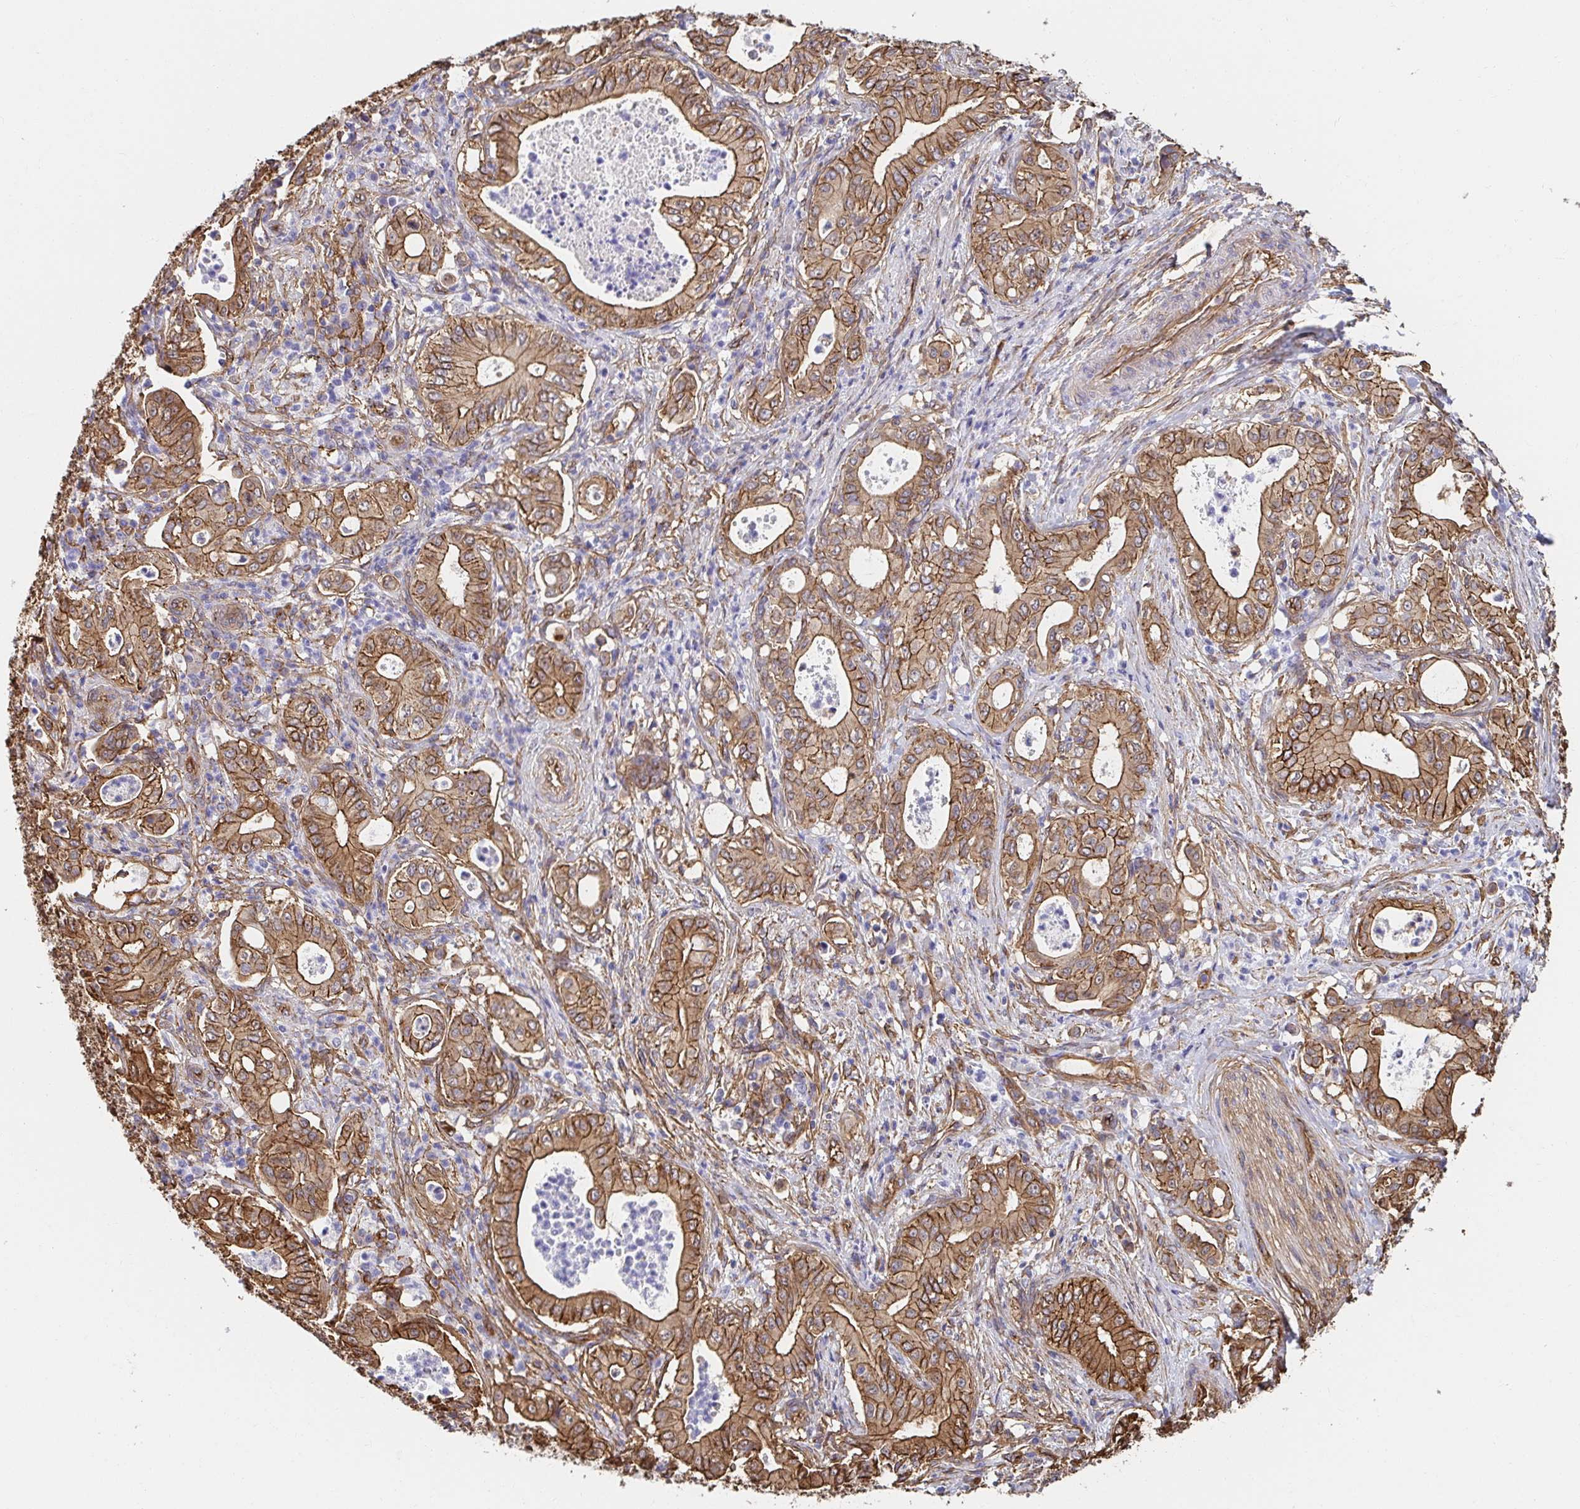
{"staining": {"intensity": "moderate", "quantity": ">75%", "location": "cytoplasmic/membranous"}, "tissue": "pancreatic cancer", "cell_type": "Tumor cells", "image_type": "cancer", "snomed": [{"axis": "morphology", "description": "Adenocarcinoma, NOS"}, {"axis": "topography", "description": "Pancreas"}], "caption": "Pancreatic cancer tissue demonstrates moderate cytoplasmic/membranous positivity in about >75% of tumor cells", "gene": "CTTN", "patient": {"sex": "male", "age": 71}}